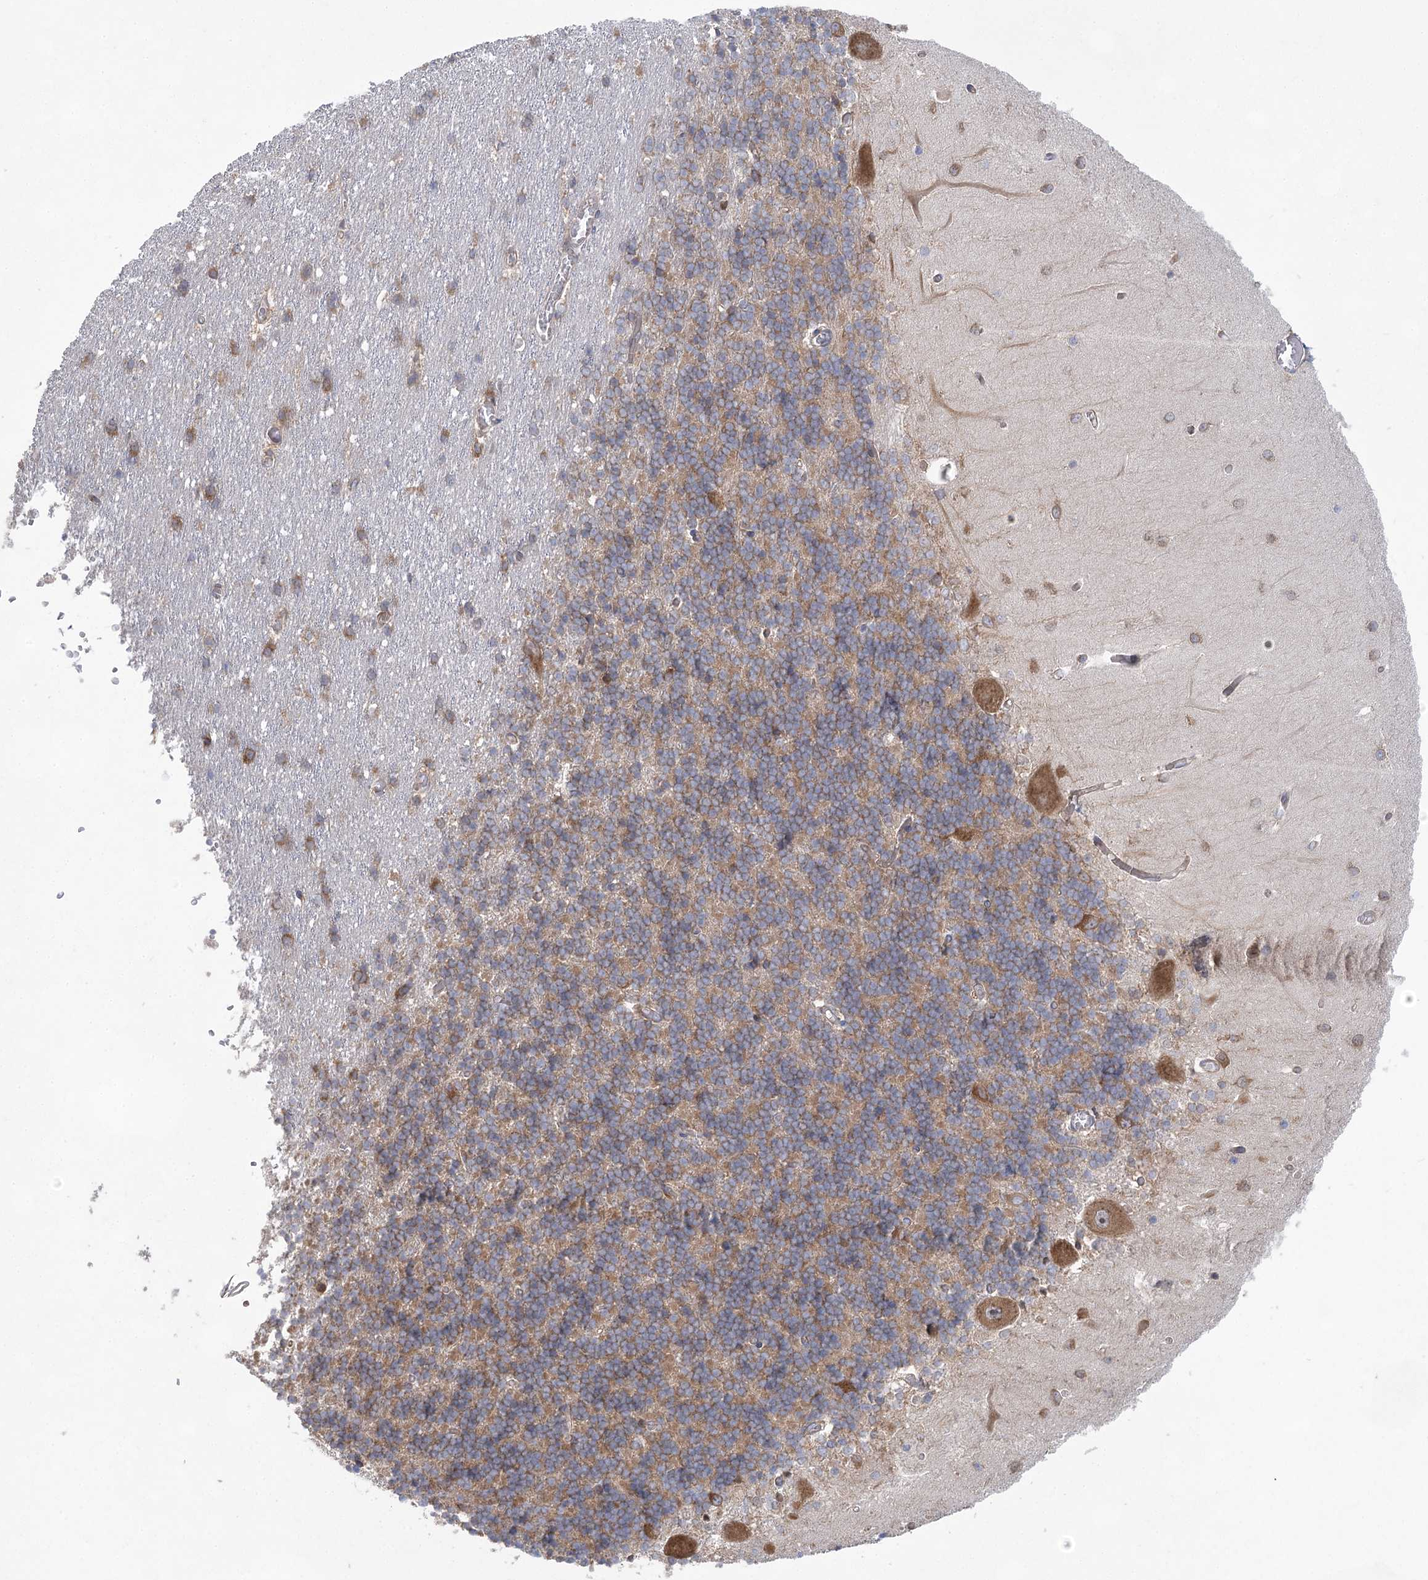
{"staining": {"intensity": "moderate", "quantity": ">75%", "location": "cytoplasmic/membranous"}, "tissue": "cerebellum", "cell_type": "Cells in granular layer", "image_type": "normal", "snomed": [{"axis": "morphology", "description": "Normal tissue, NOS"}, {"axis": "topography", "description": "Cerebellum"}], "caption": "Protein expression analysis of normal cerebellum displays moderate cytoplasmic/membranous staining in approximately >75% of cells in granular layer.", "gene": "EIF3A", "patient": {"sex": "male", "age": 37}}